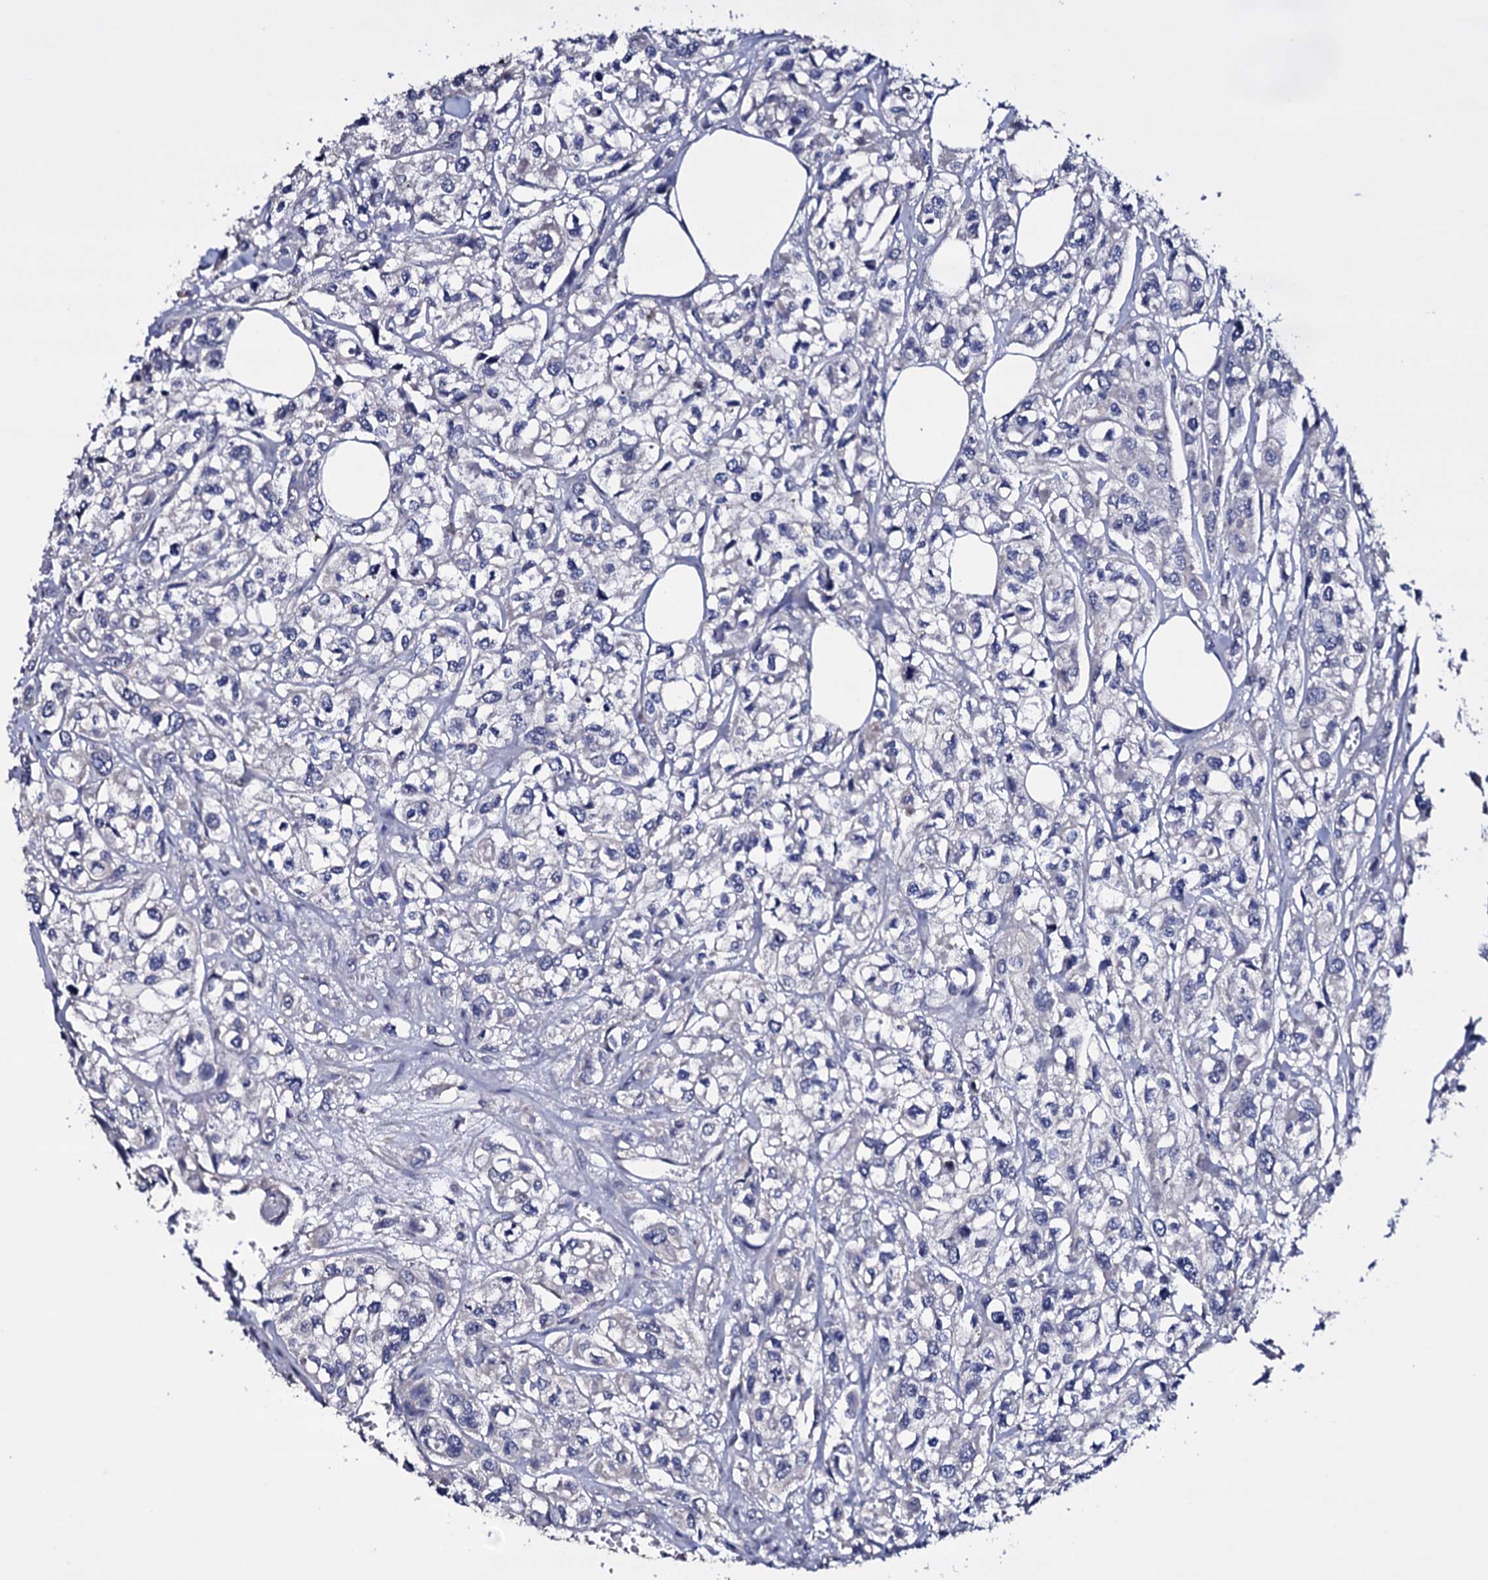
{"staining": {"intensity": "negative", "quantity": "none", "location": "none"}, "tissue": "urothelial cancer", "cell_type": "Tumor cells", "image_type": "cancer", "snomed": [{"axis": "morphology", "description": "Urothelial carcinoma, High grade"}, {"axis": "topography", "description": "Urinary bladder"}], "caption": "Tumor cells are negative for brown protein staining in urothelial cancer.", "gene": "BCL2L14", "patient": {"sex": "male", "age": 67}}